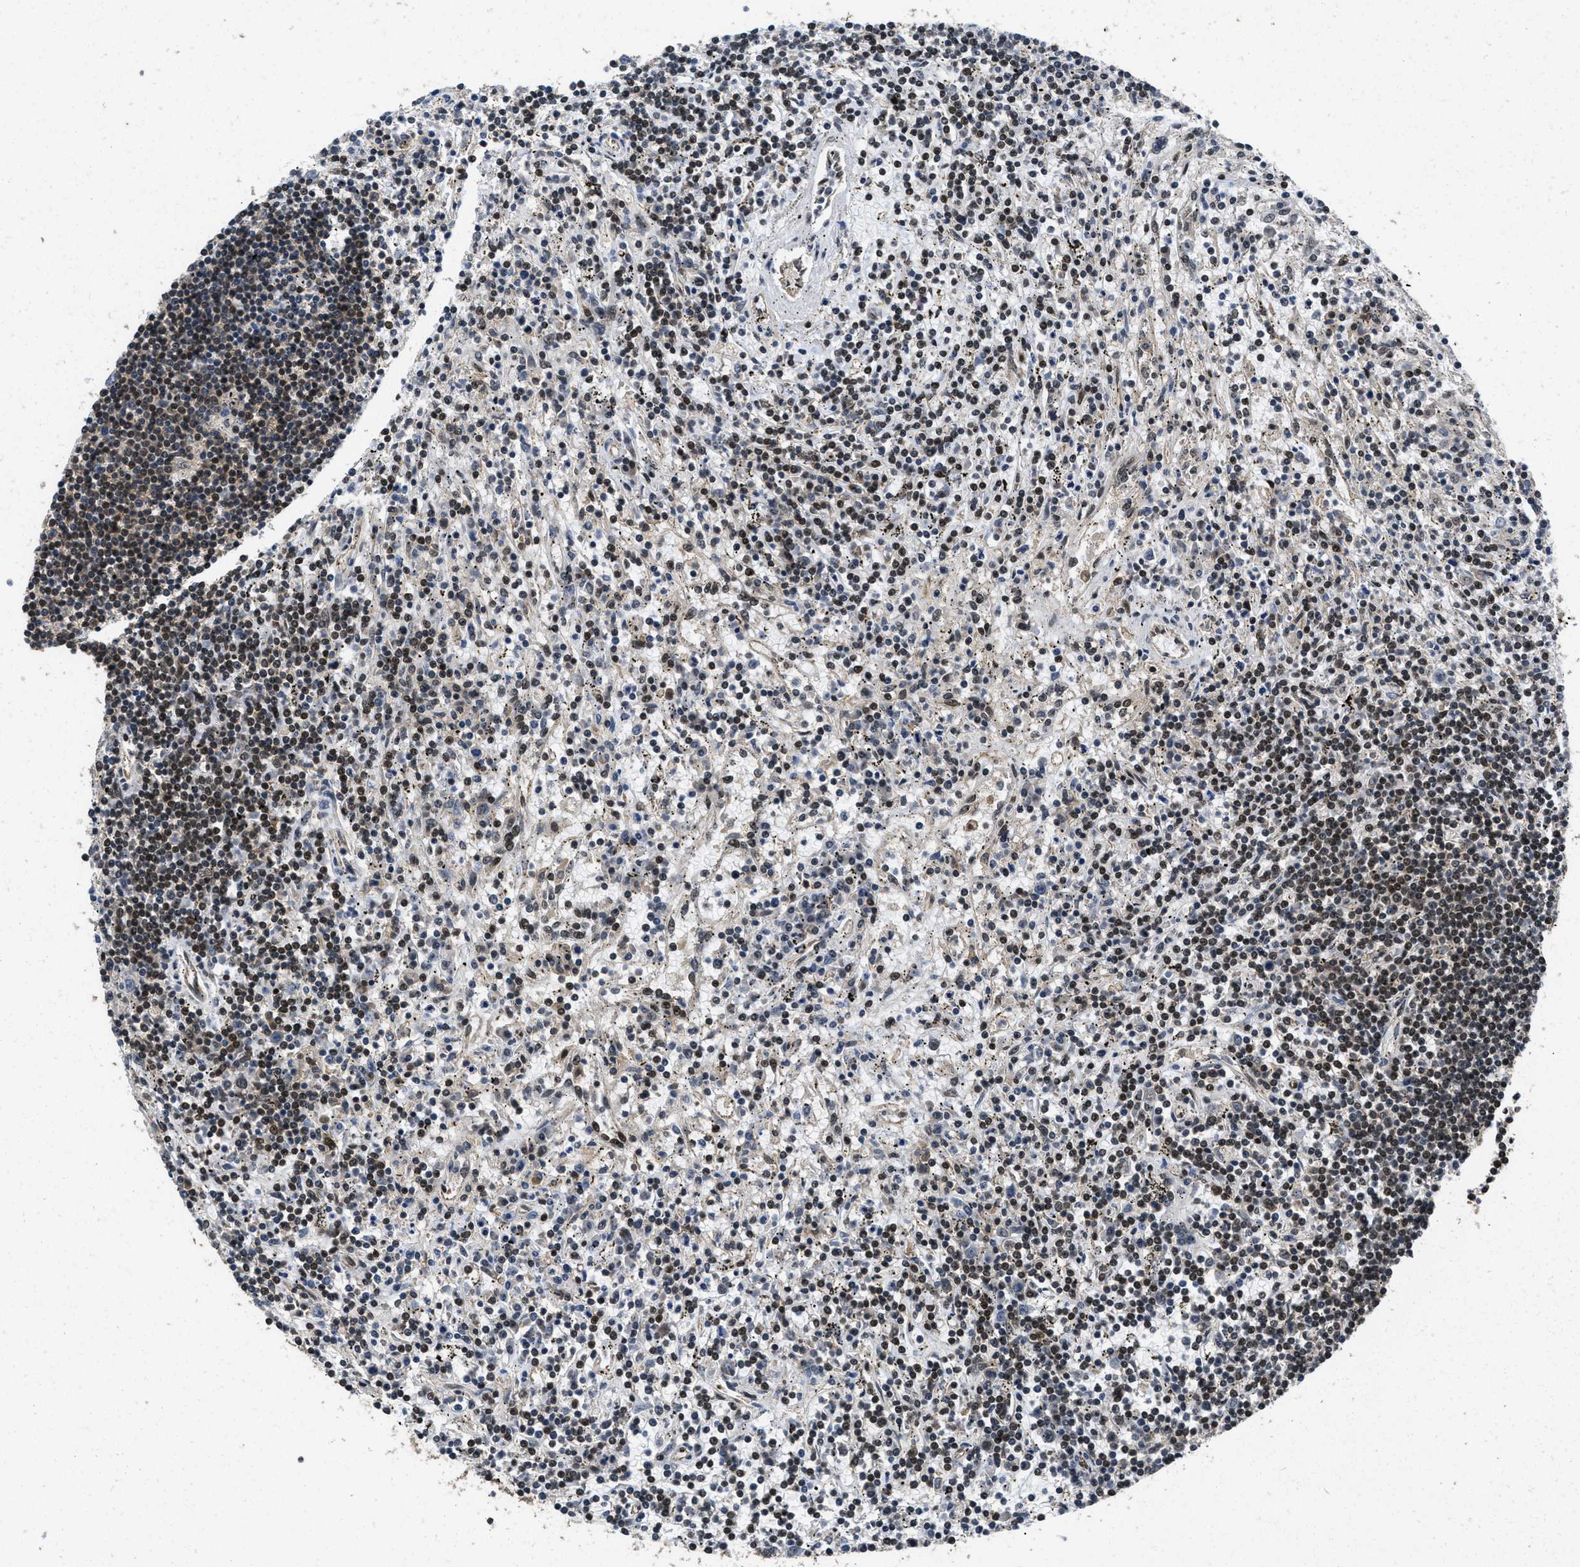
{"staining": {"intensity": "moderate", "quantity": ">75%", "location": "nuclear"}, "tissue": "lymphoma", "cell_type": "Tumor cells", "image_type": "cancer", "snomed": [{"axis": "morphology", "description": "Malignant lymphoma, non-Hodgkin's type, Low grade"}, {"axis": "topography", "description": "Spleen"}], "caption": "A micrograph of lymphoma stained for a protein exhibits moderate nuclear brown staining in tumor cells. (DAB (3,3'-diaminobenzidine) IHC with brightfield microscopy, high magnification).", "gene": "CUL4B", "patient": {"sex": "male", "age": 76}}